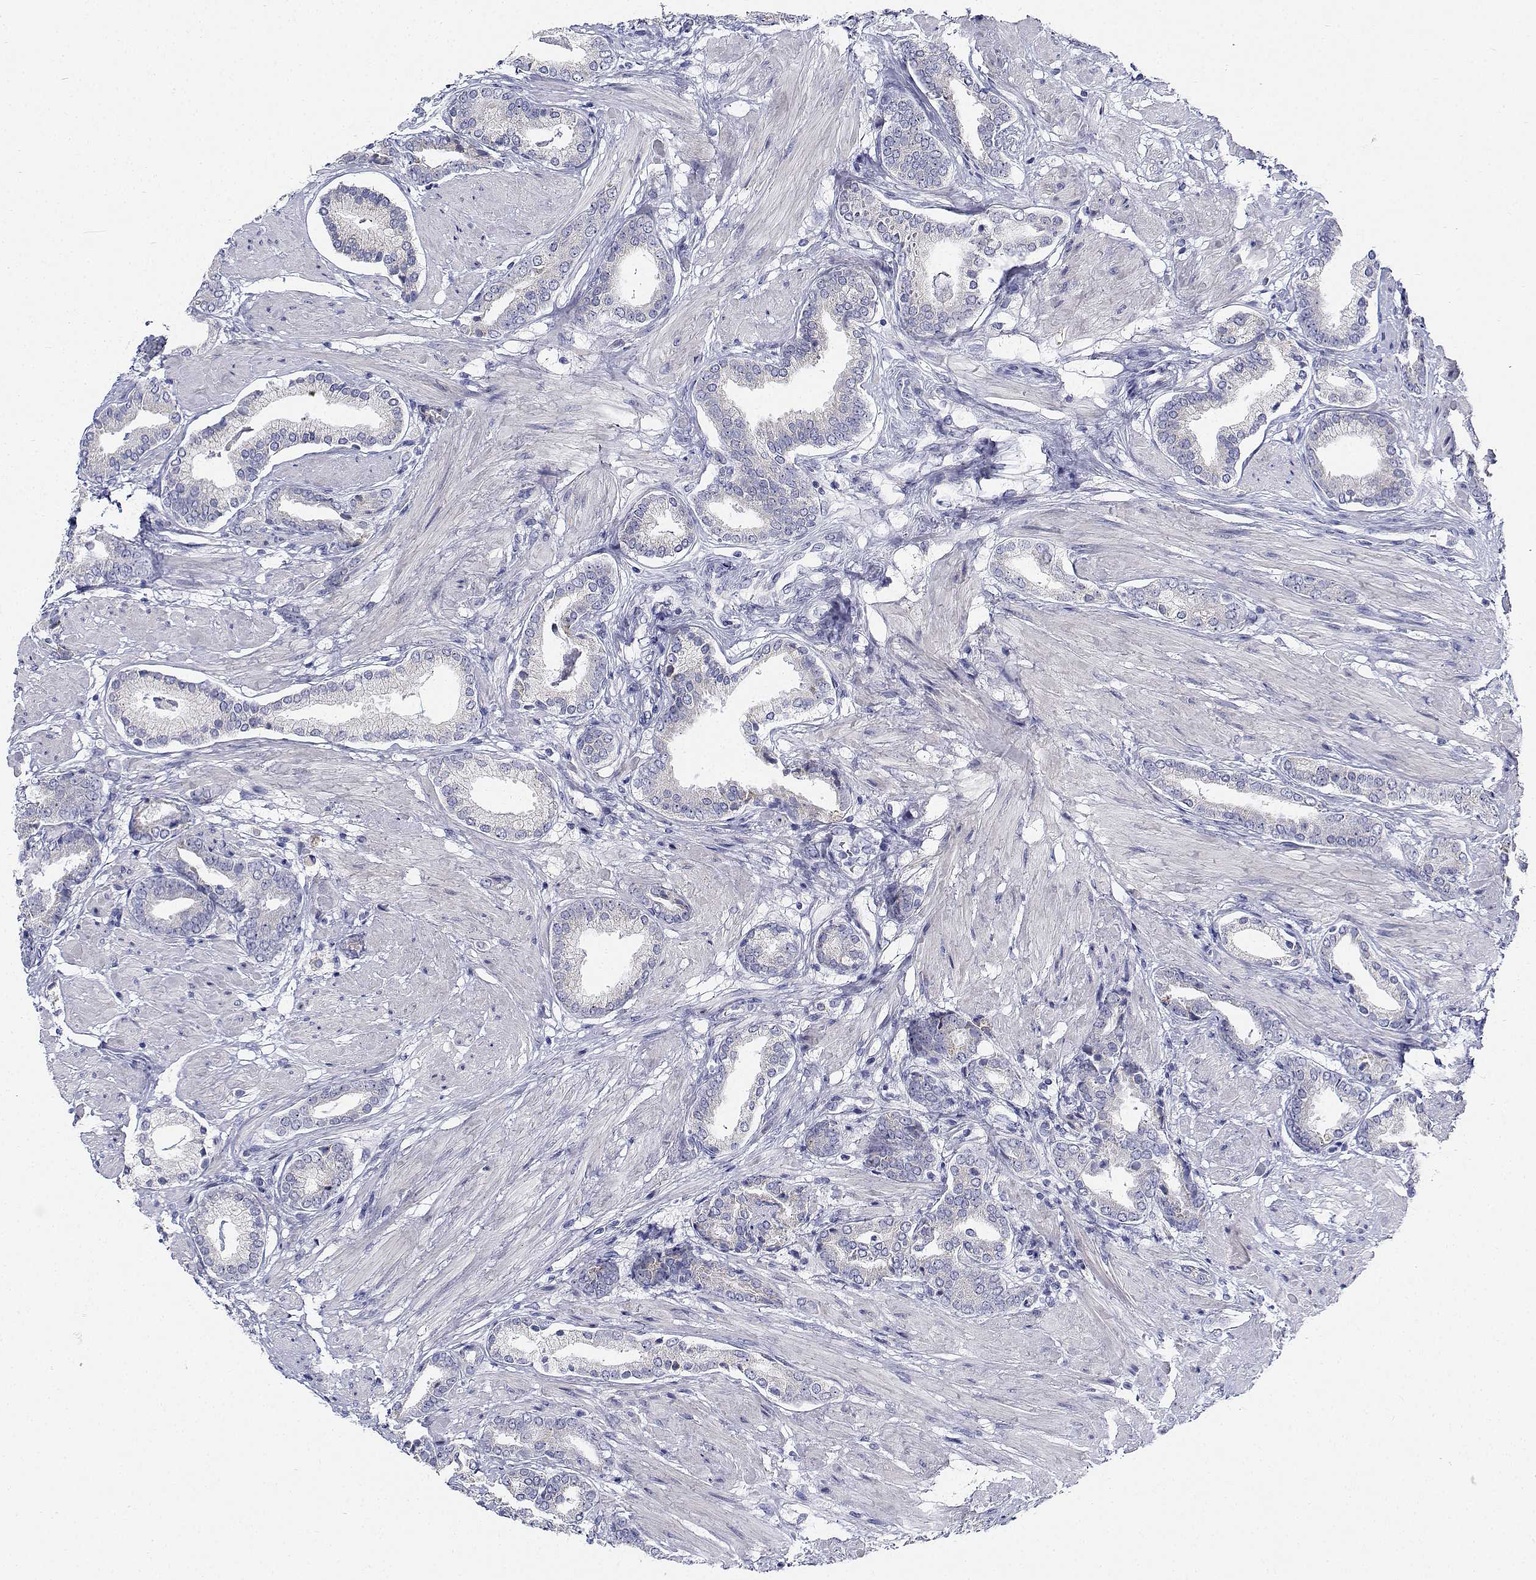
{"staining": {"intensity": "negative", "quantity": "none", "location": "none"}, "tissue": "prostate cancer", "cell_type": "Tumor cells", "image_type": "cancer", "snomed": [{"axis": "morphology", "description": "Adenocarcinoma, High grade"}, {"axis": "topography", "description": "Prostate"}], "caption": "Tumor cells show no significant positivity in adenocarcinoma (high-grade) (prostate).", "gene": "CDHR3", "patient": {"sex": "male", "age": 56}}